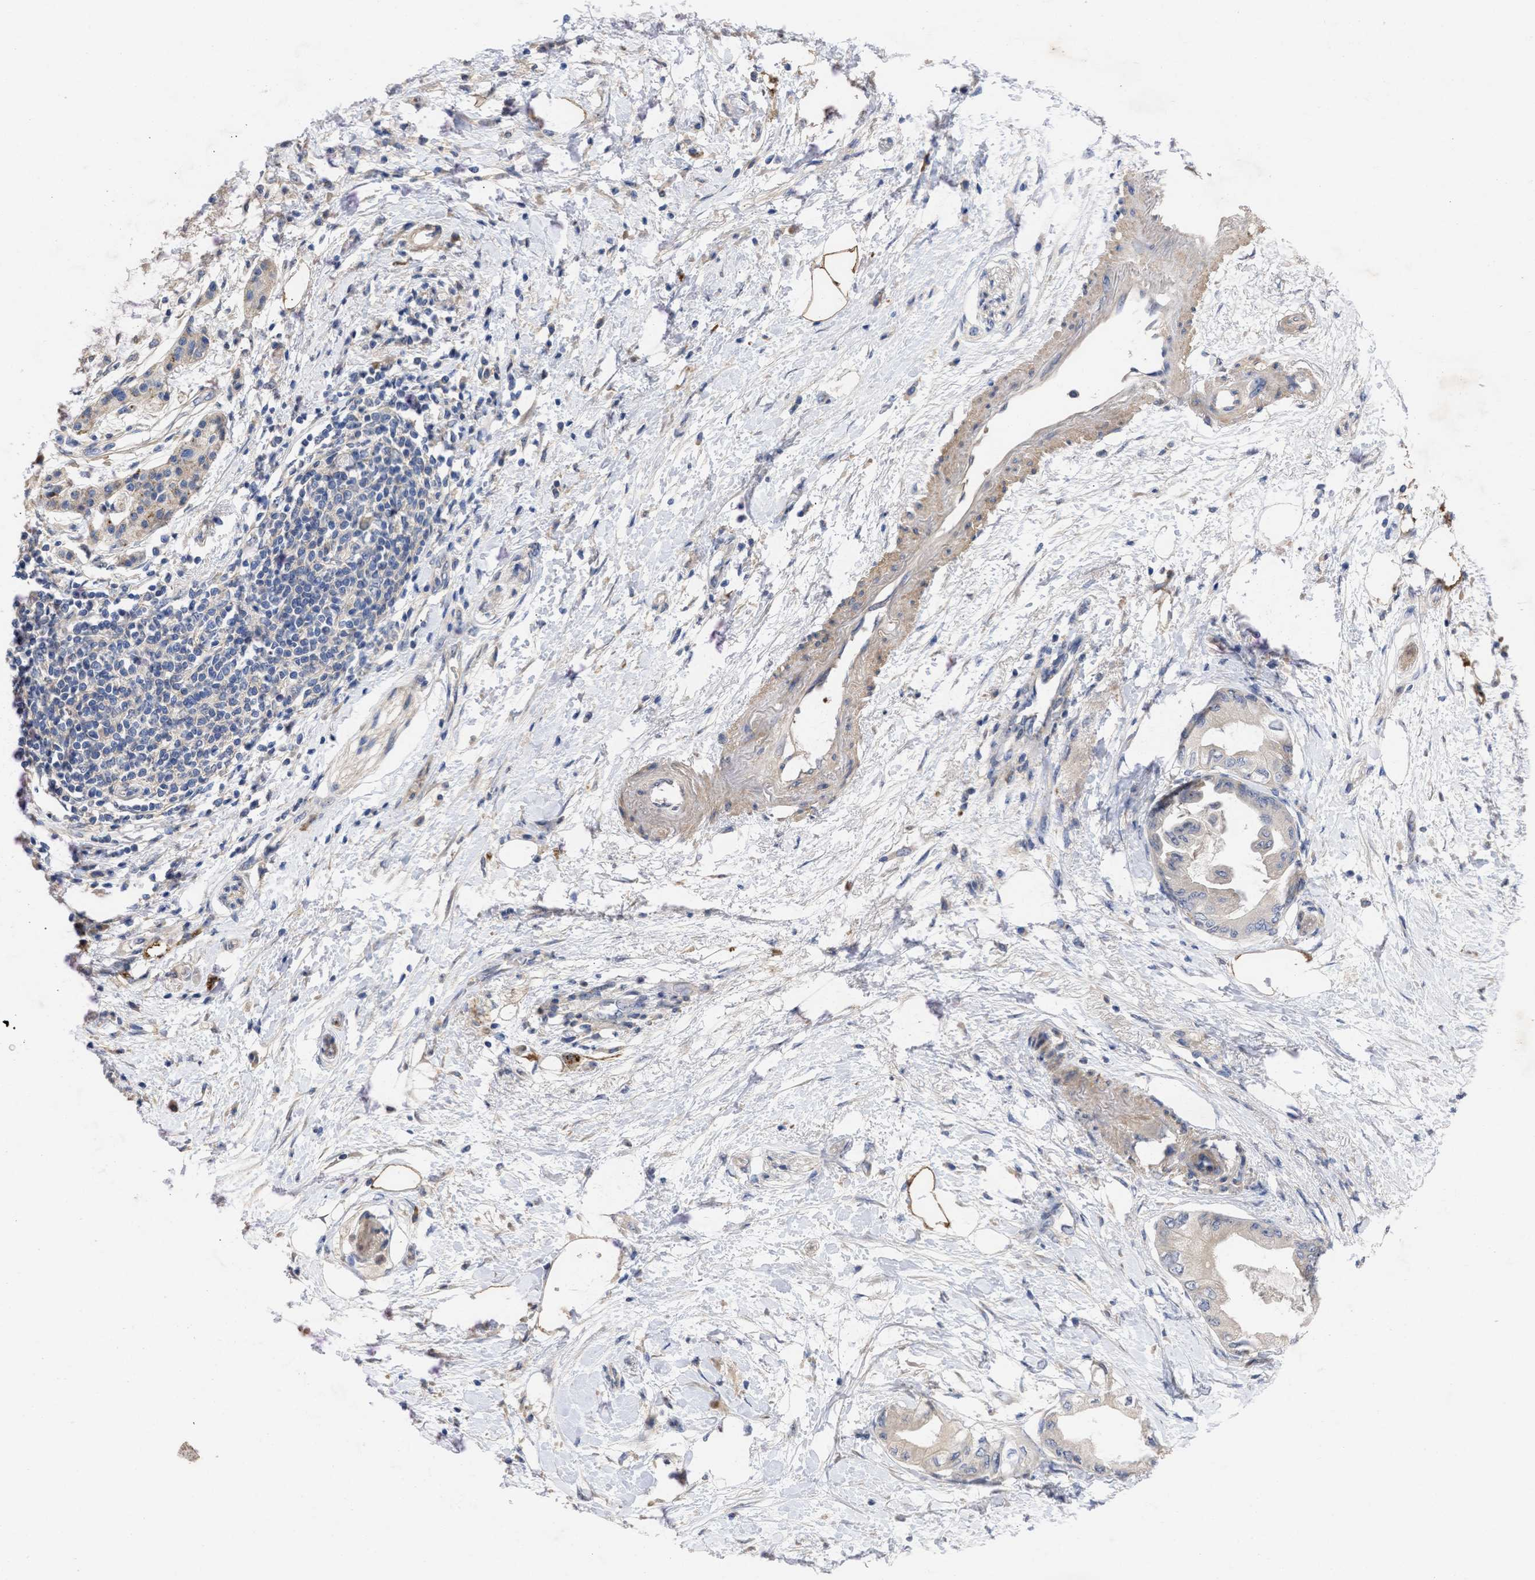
{"staining": {"intensity": "negative", "quantity": "none", "location": "none"}, "tissue": "pancreatic cancer", "cell_type": "Tumor cells", "image_type": "cancer", "snomed": [{"axis": "morphology", "description": "Normal tissue, NOS"}, {"axis": "morphology", "description": "Adenocarcinoma, NOS"}, {"axis": "topography", "description": "Pancreas"}, {"axis": "topography", "description": "Duodenum"}], "caption": "Pancreatic cancer was stained to show a protein in brown. There is no significant positivity in tumor cells.", "gene": "ARHGEF4", "patient": {"sex": "female", "age": 60}}